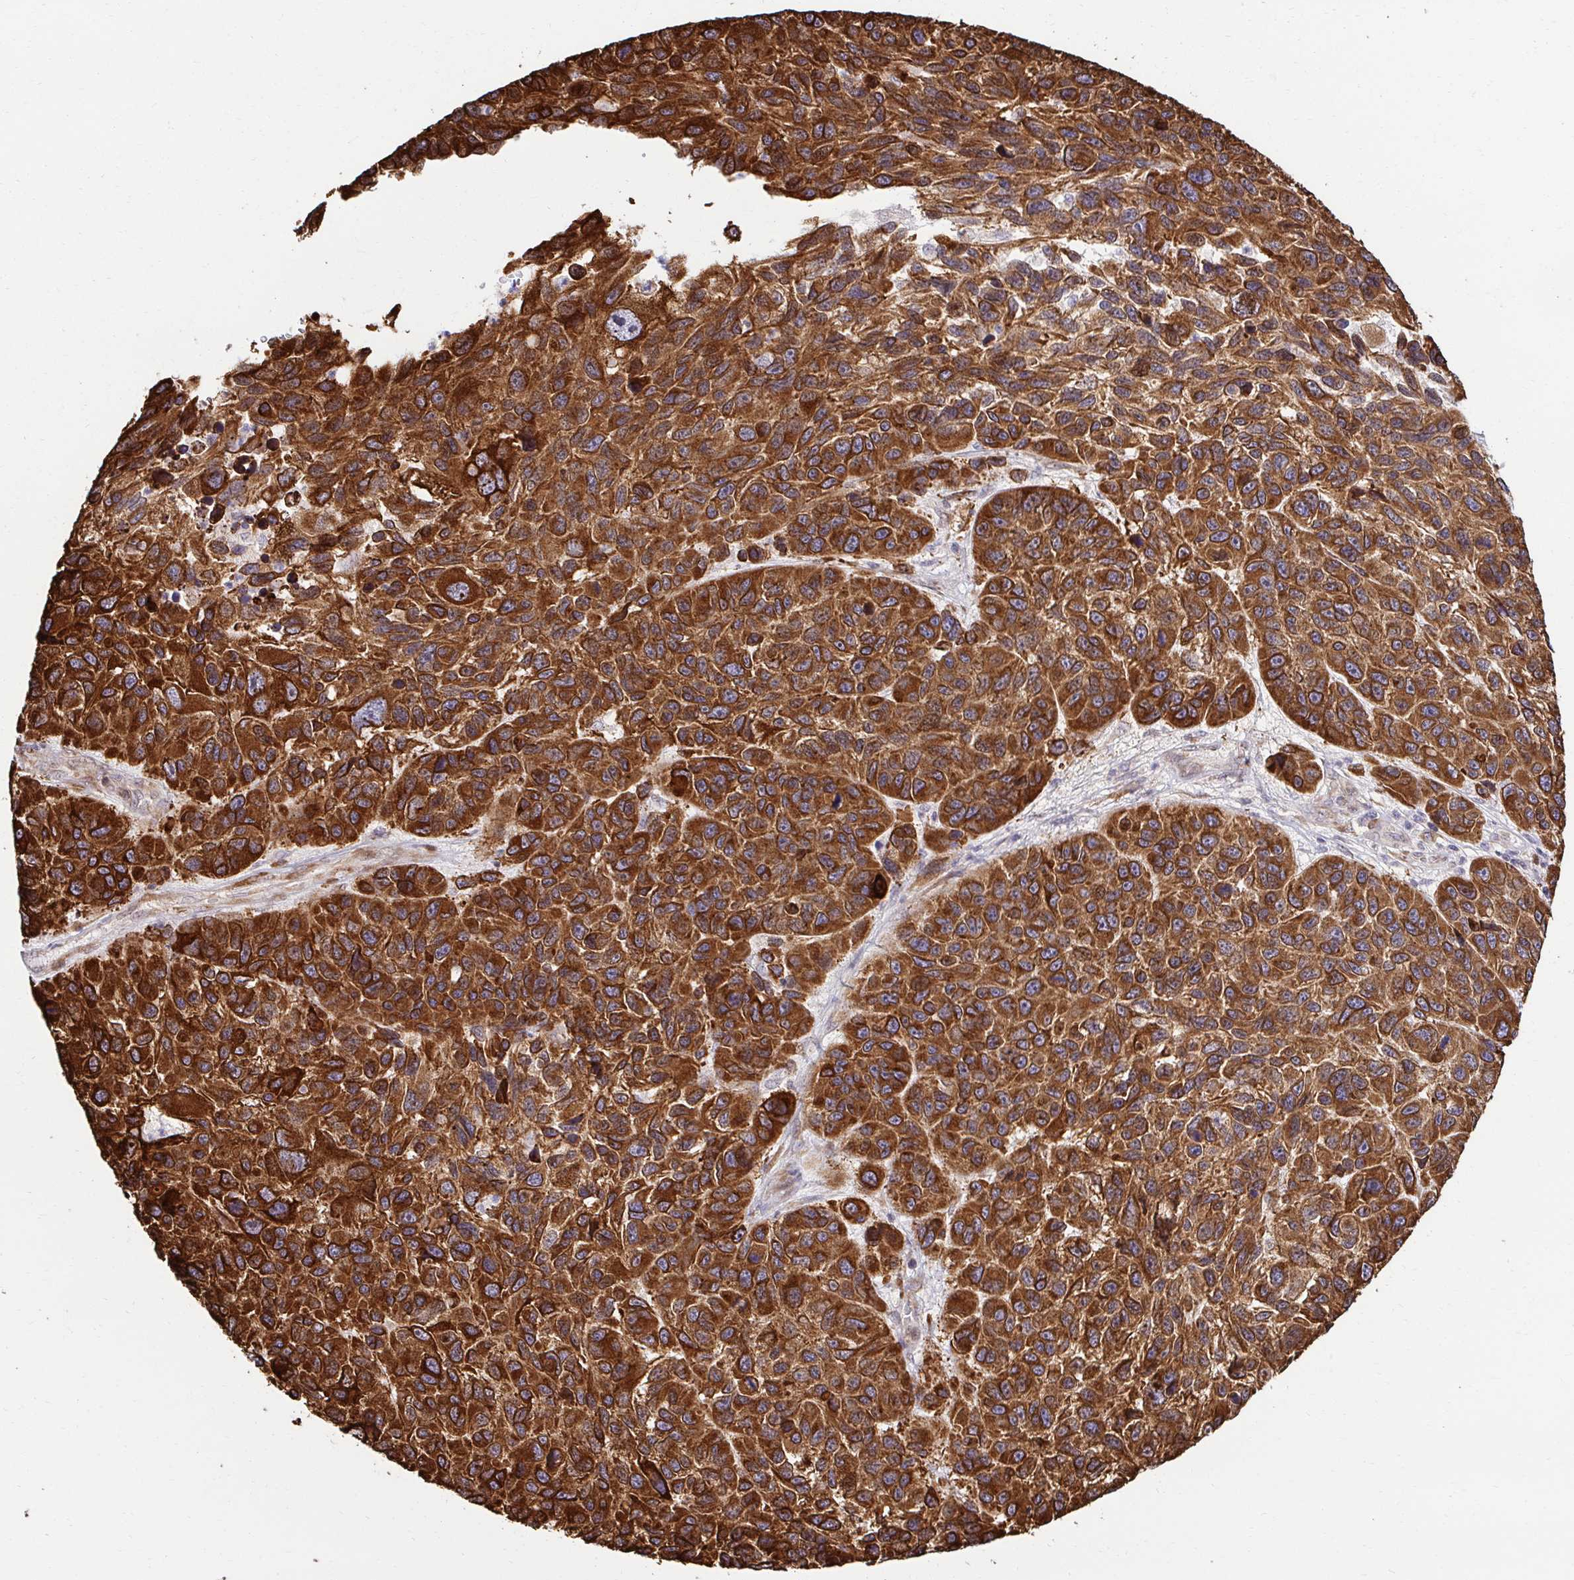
{"staining": {"intensity": "strong", "quantity": ">75%", "location": "cytoplasmic/membranous"}, "tissue": "melanoma", "cell_type": "Tumor cells", "image_type": "cancer", "snomed": [{"axis": "morphology", "description": "Malignant melanoma, NOS"}, {"axis": "topography", "description": "Skin"}], "caption": "There is high levels of strong cytoplasmic/membranous expression in tumor cells of melanoma, as demonstrated by immunohistochemical staining (brown color).", "gene": "HPS1", "patient": {"sex": "male", "age": 53}}